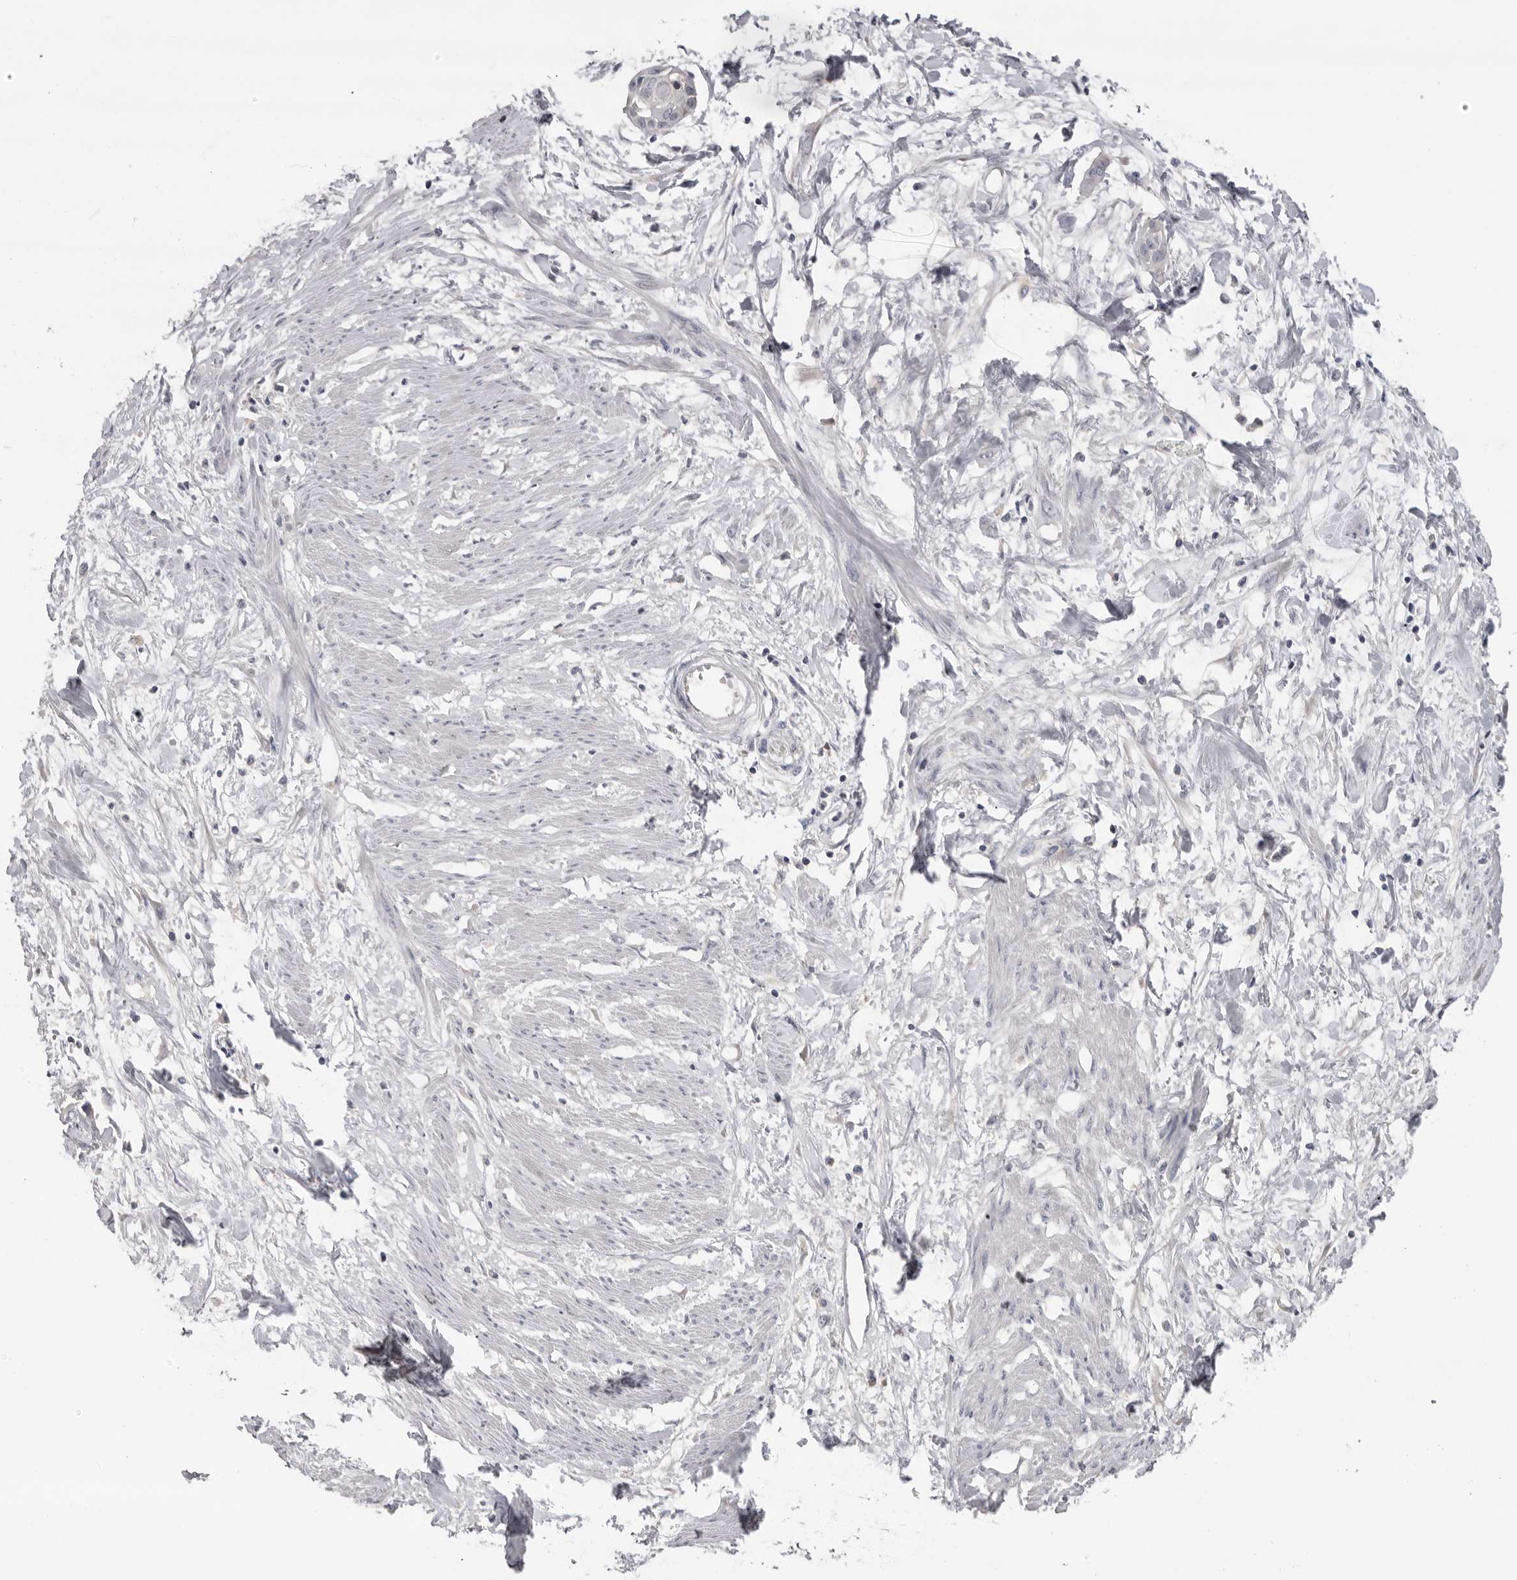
{"staining": {"intensity": "negative", "quantity": "none", "location": "none"}, "tissue": "cervical cancer", "cell_type": "Tumor cells", "image_type": "cancer", "snomed": [{"axis": "morphology", "description": "Squamous cell carcinoma, NOS"}, {"axis": "topography", "description": "Cervix"}], "caption": "A micrograph of human cervical cancer is negative for staining in tumor cells.", "gene": "KIF2B", "patient": {"sex": "female", "age": 57}}